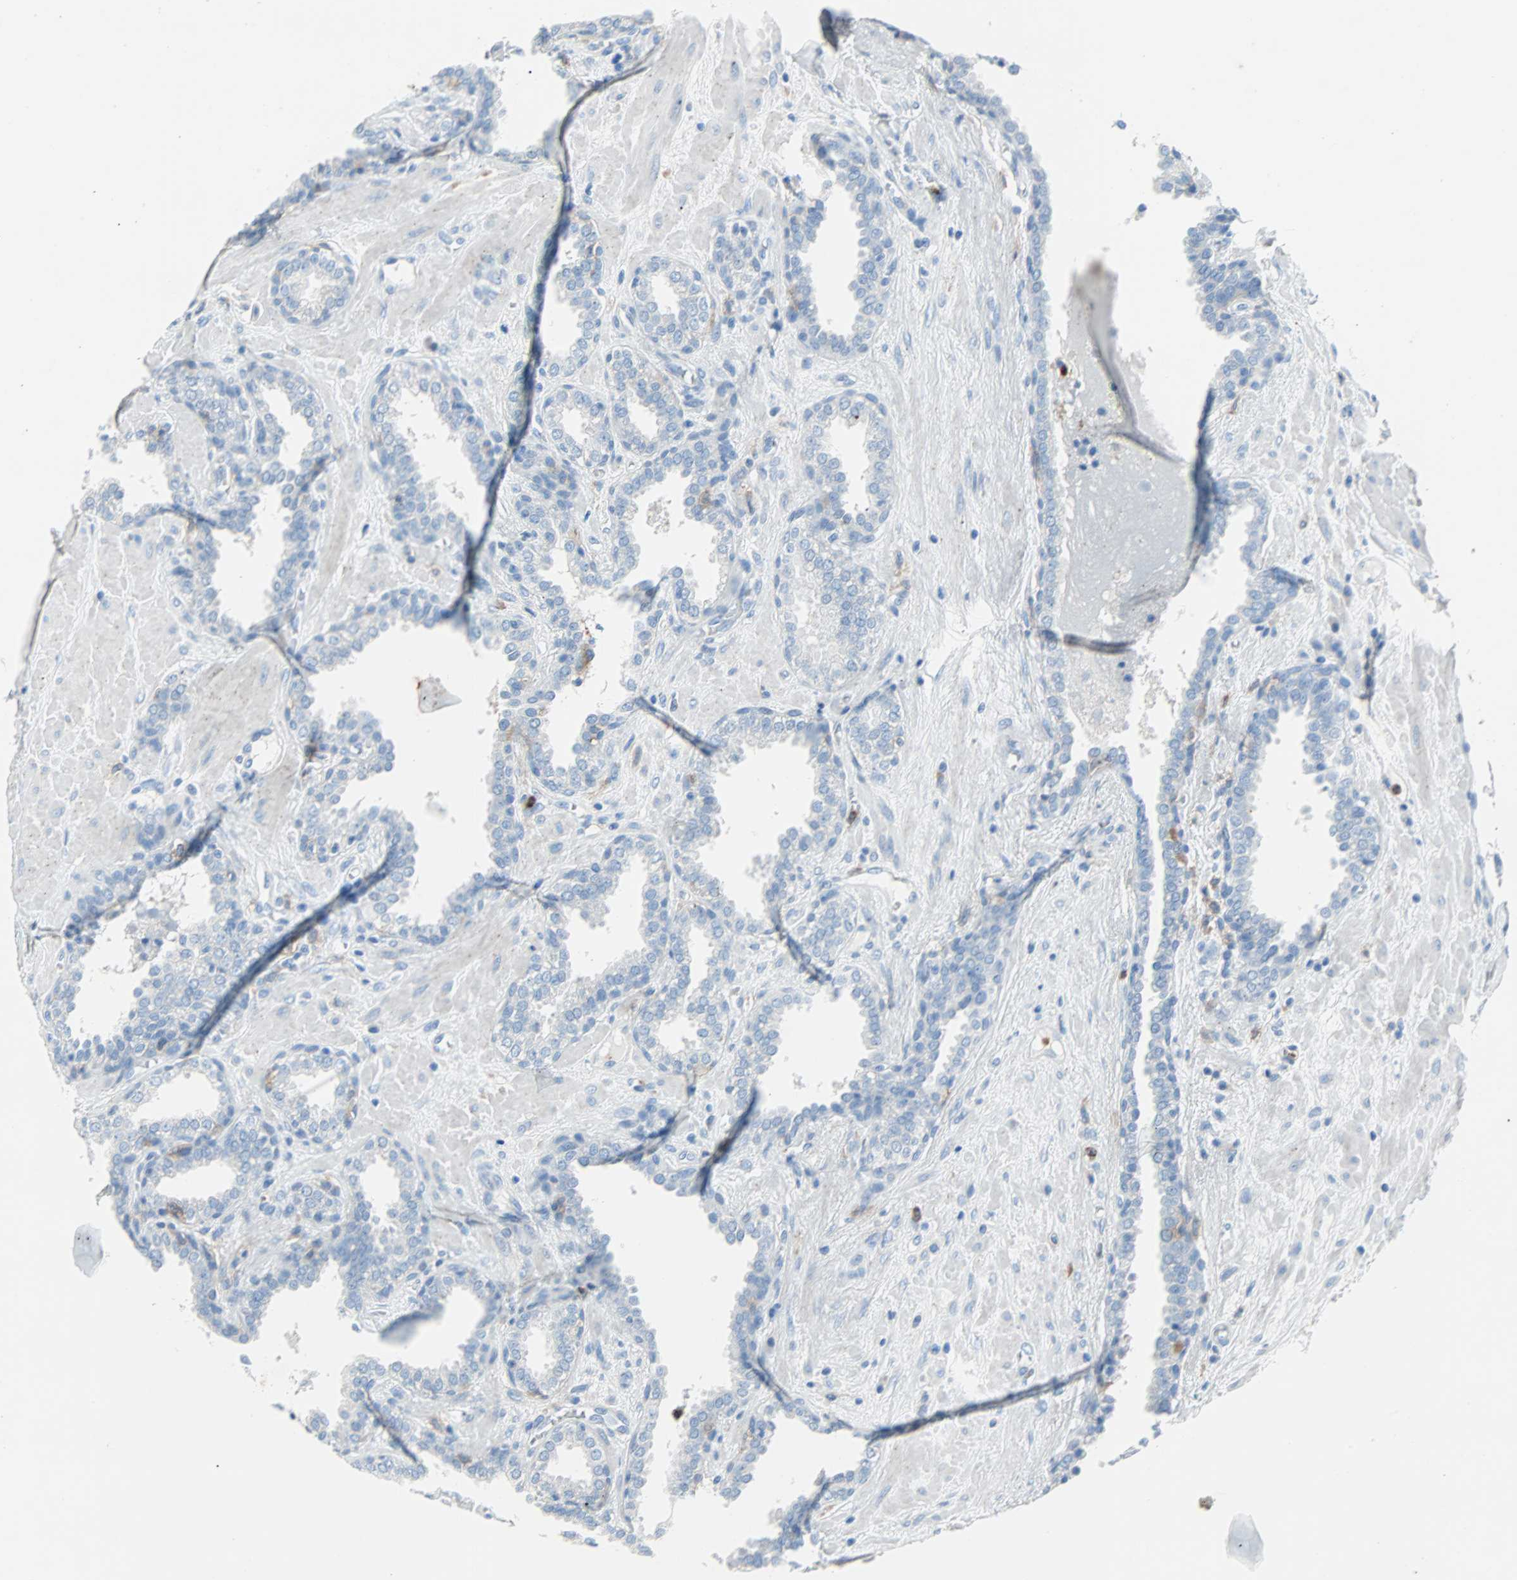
{"staining": {"intensity": "negative", "quantity": "none", "location": "none"}, "tissue": "prostate", "cell_type": "Glandular cells", "image_type": "normal", "snomed": [{"axis": "morphology", "description": "Normal tissue, NOS"}, {"axis": "topography", "description": "Prostate"}], "caption": "This histopathology image is of benign prostate stained with immunohistochemistry to label a protein in brown with the nuclei are counter-stained blue. There is no expression in glandular cells. Nuclei are stained in blue.", "gene": "CLEC4A", "patient": {"sex": "male", "age": 51}}